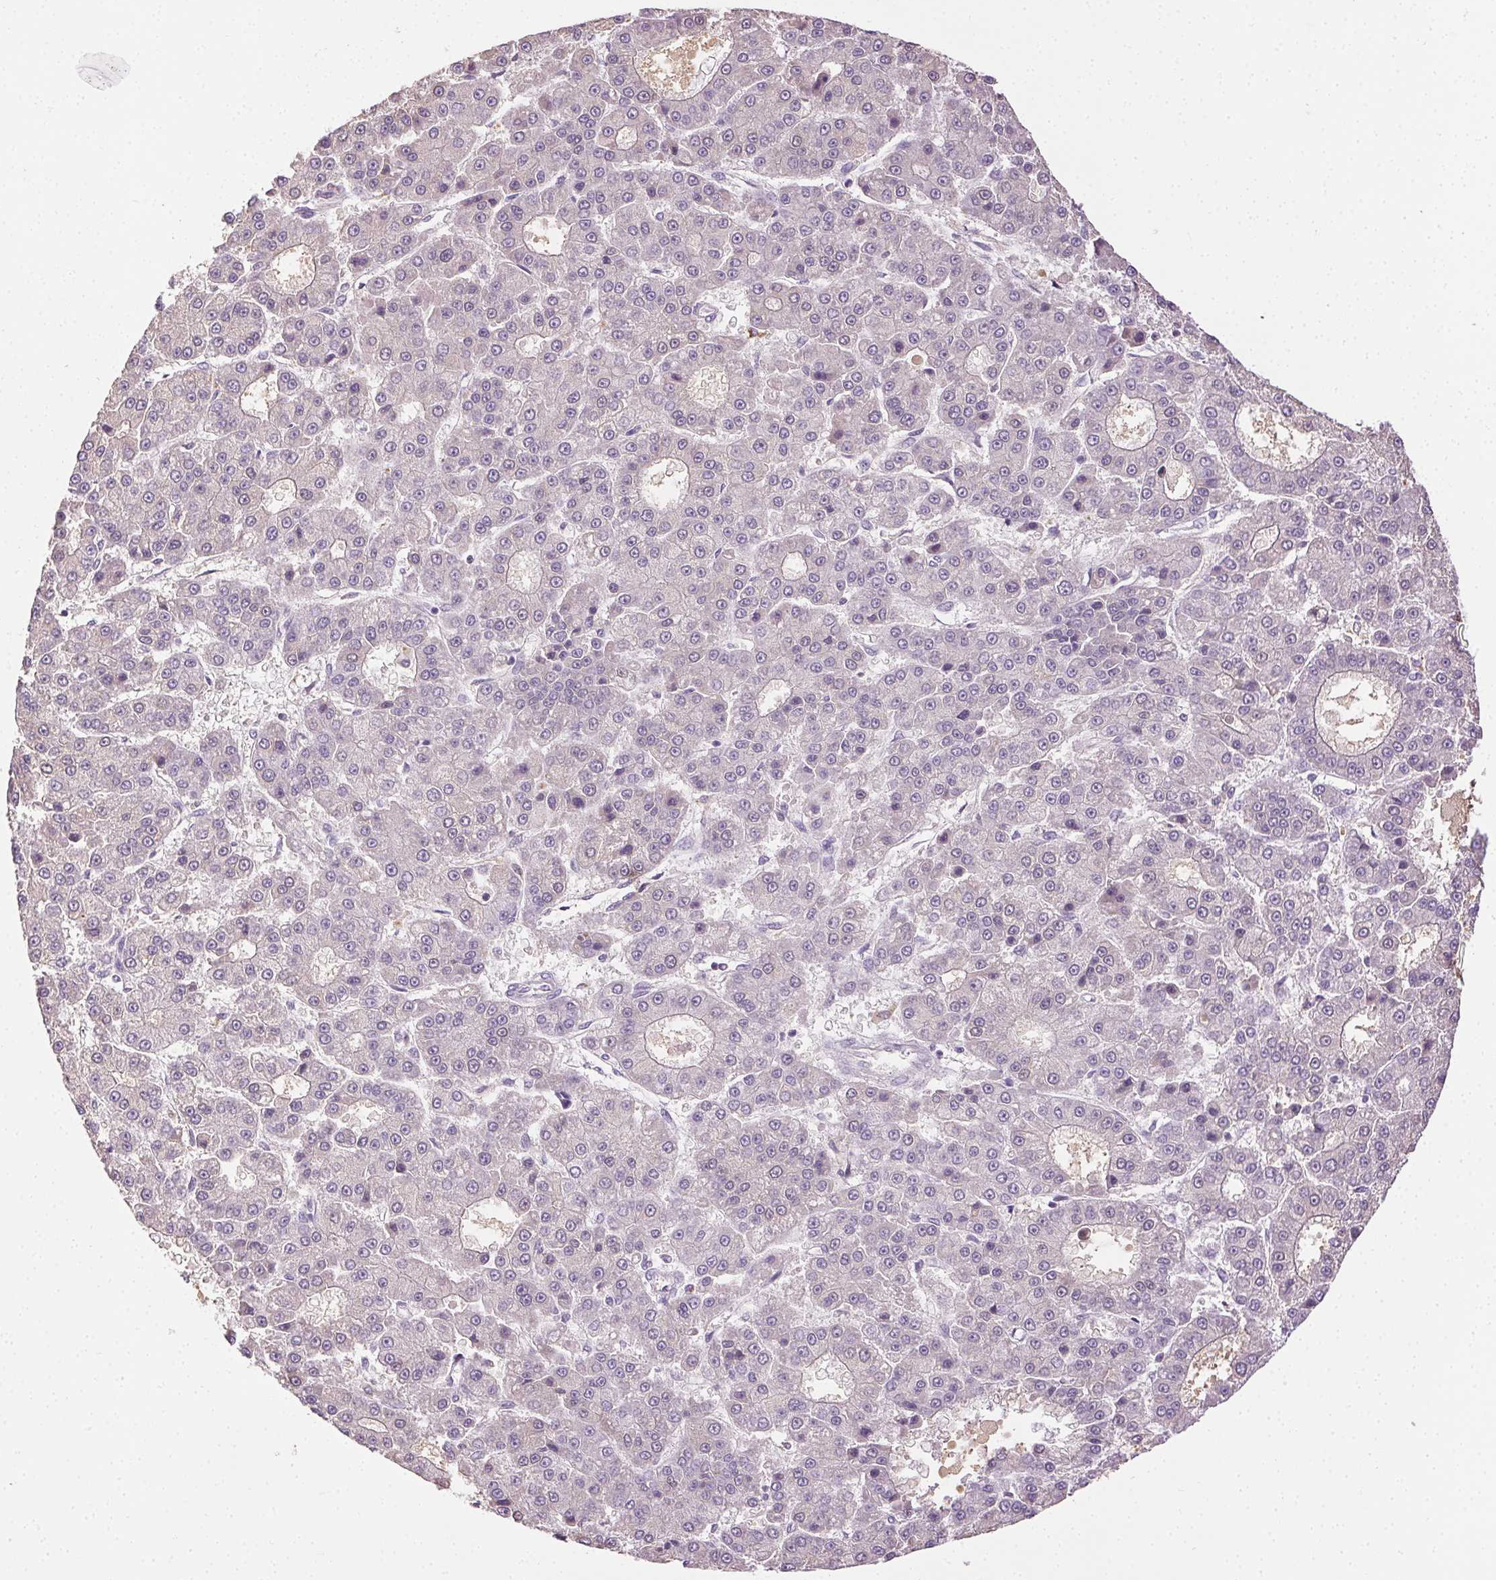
{"staining": {"intensity": "negative", "quantity": "none", "location": "none"}, "tissue": "liver cancer", "cell_type": "Tumor cells", "image_type": "cancer", "snomed": [{"axis": "morphology", "description": "Carcinoma, Hepatocellular, NOS"}, {"axis": "topography", "description": "Liver"}], "caption": "IHC photomicrograph of human hepatocellular carcinoma (liver) stained for a protein (brown), which exhibits no positivity in tumor cells.", "gene": "BPIFB2", "patient": {"sex": "male", "age": 70}}